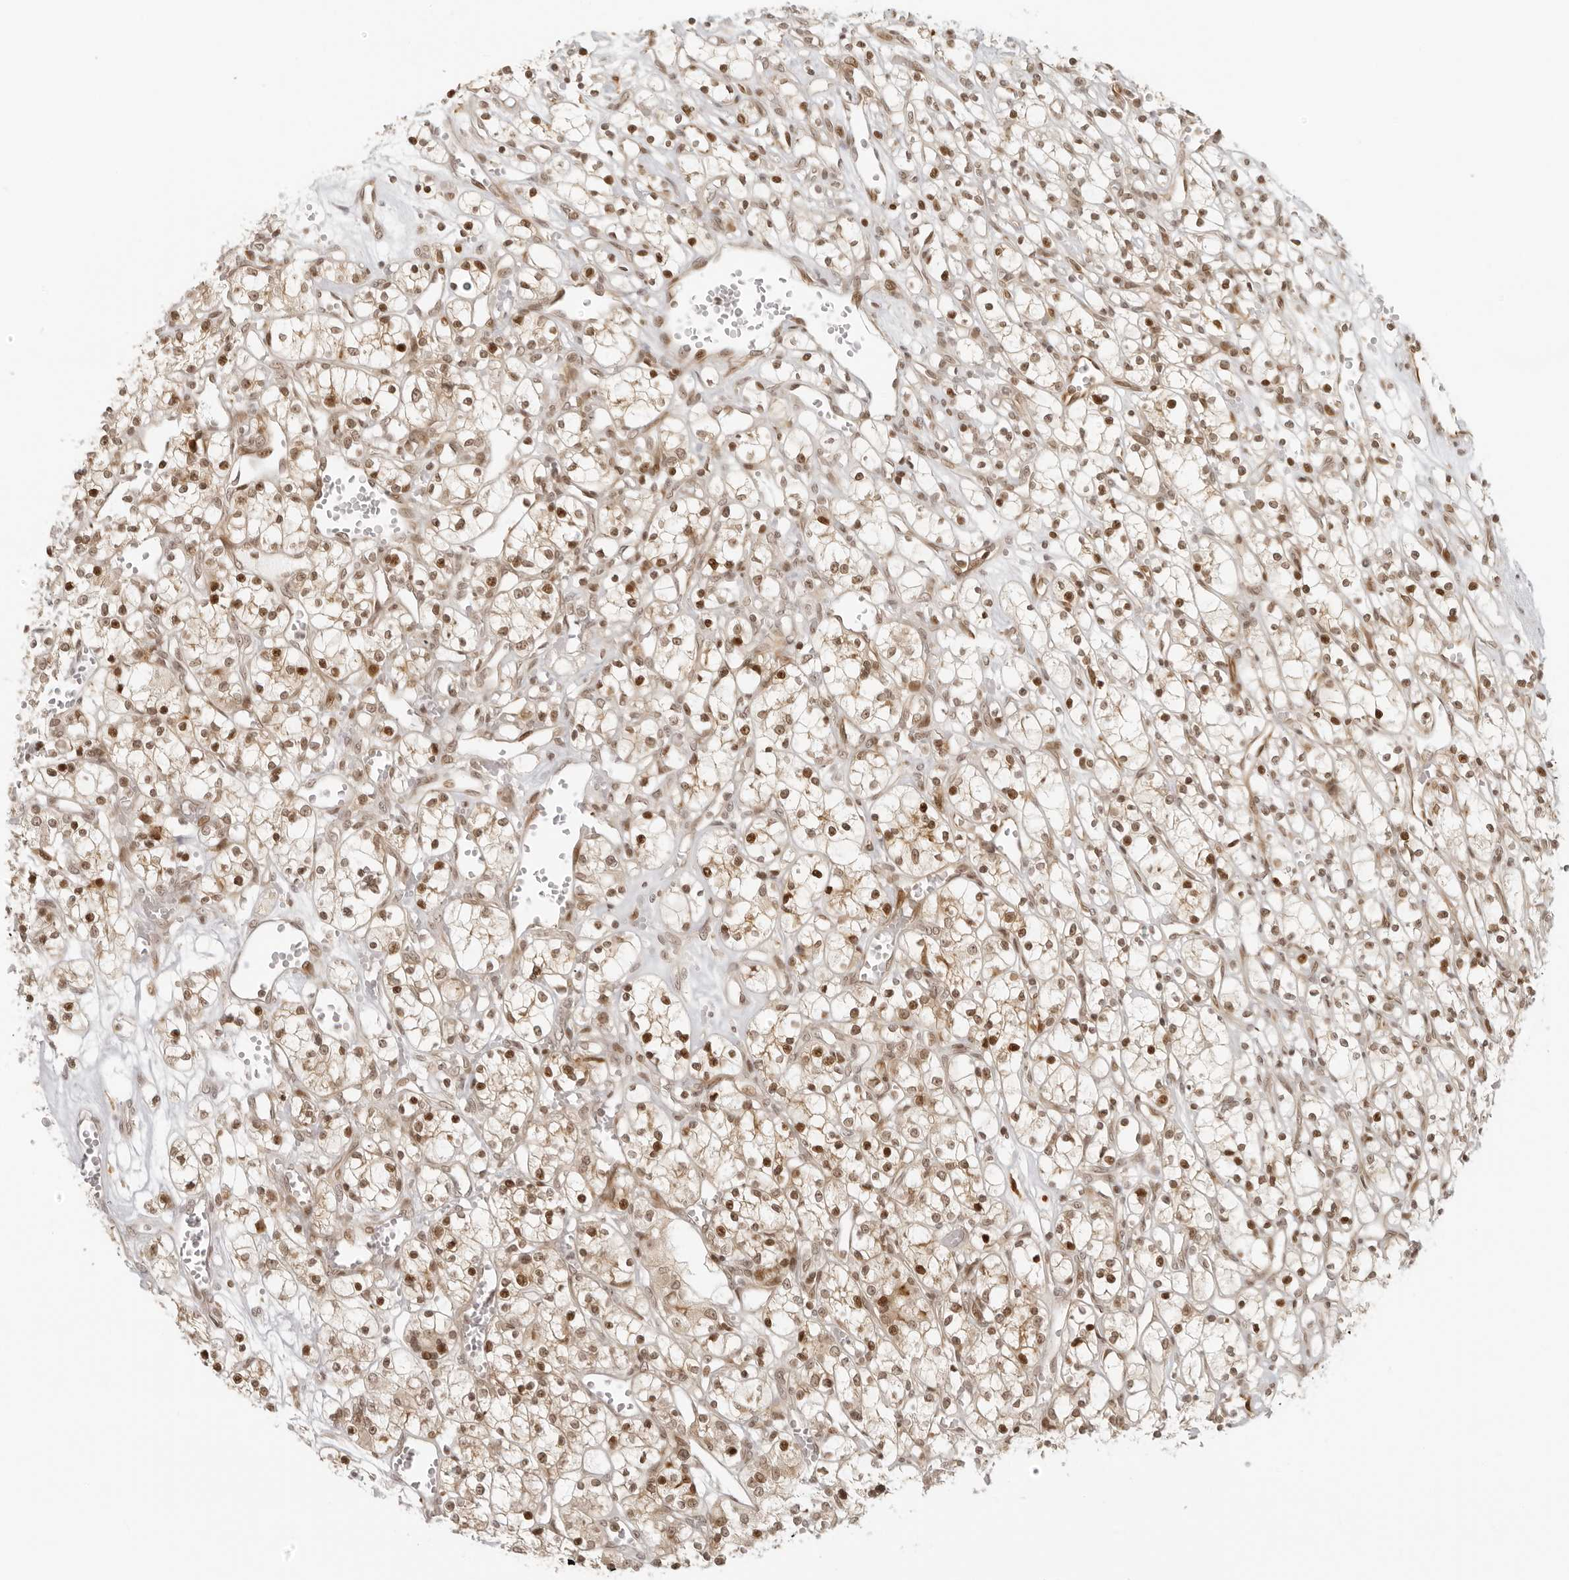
{"staining": {"intensity": "moderate", "quantity": ">75%", "location": "cytoplasmic/membranous,nuclear"}, "tissue": "renal cancer", "cell_type": "Tumor cells", "image_type": "cancer", "snomed": [{"axis": "morphology", "description": "Adenocarcinoma, NOS"}, {"axis": "topography", "description": "Kidney"}], "caption": "IHC (DAB (3,3'-diaminobenzidine)) staining of human adenocarcinoma (renal) demonstrates moderate cytoplasmic/membranous and nuclear protein positivity in about >75% of tumor cells.", "gene": "ZNF407", "patient": {"sex": "female", "age": 59}}